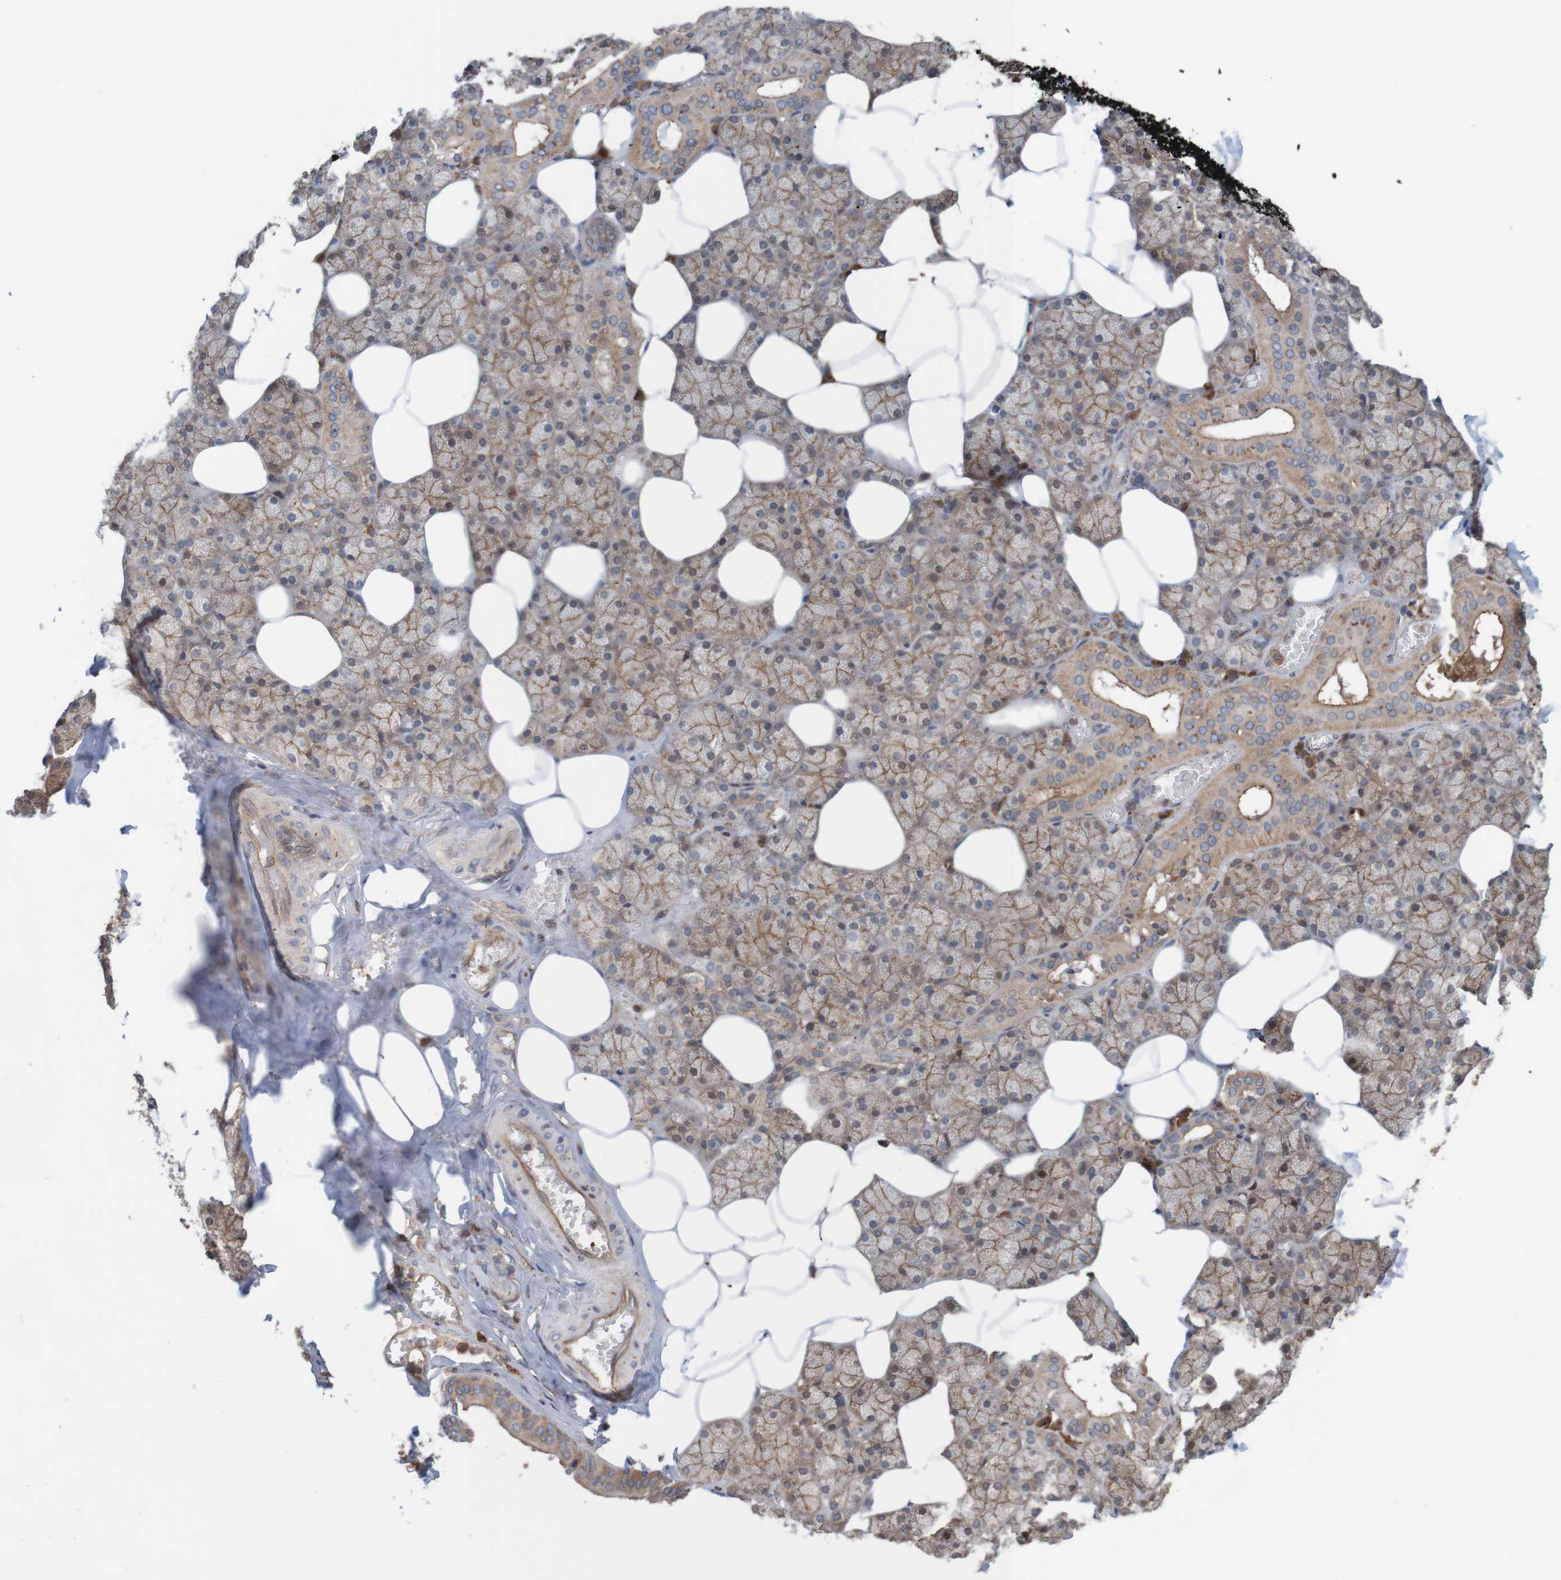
{"staining": {"intensity": "moderate", "quantity": ">75%", "location": "cytoplasmic/membranous"}, "tissue": "salivary gland", "cell_type": "Glandular cells", "image_type": "normal", "snomed": [{"axis": "morphology", "description": "Normal tissue, NOS"}, {"axis": "topography", "description": "Salivary gland"}], "caption": "Protein expression analysis of unremarkable salivary gland demonstrates moderate cytoplasmic/membranous staining in about >75% of glandular cells. The staining was performed using DAB (3,3'-diaminobenzidine), with brown indicating positive protein expression. Nuclei are stained blue with hematoxylin.", "gene": "ARHGEF11", "patient": {"sex": "male", "age": 62}}